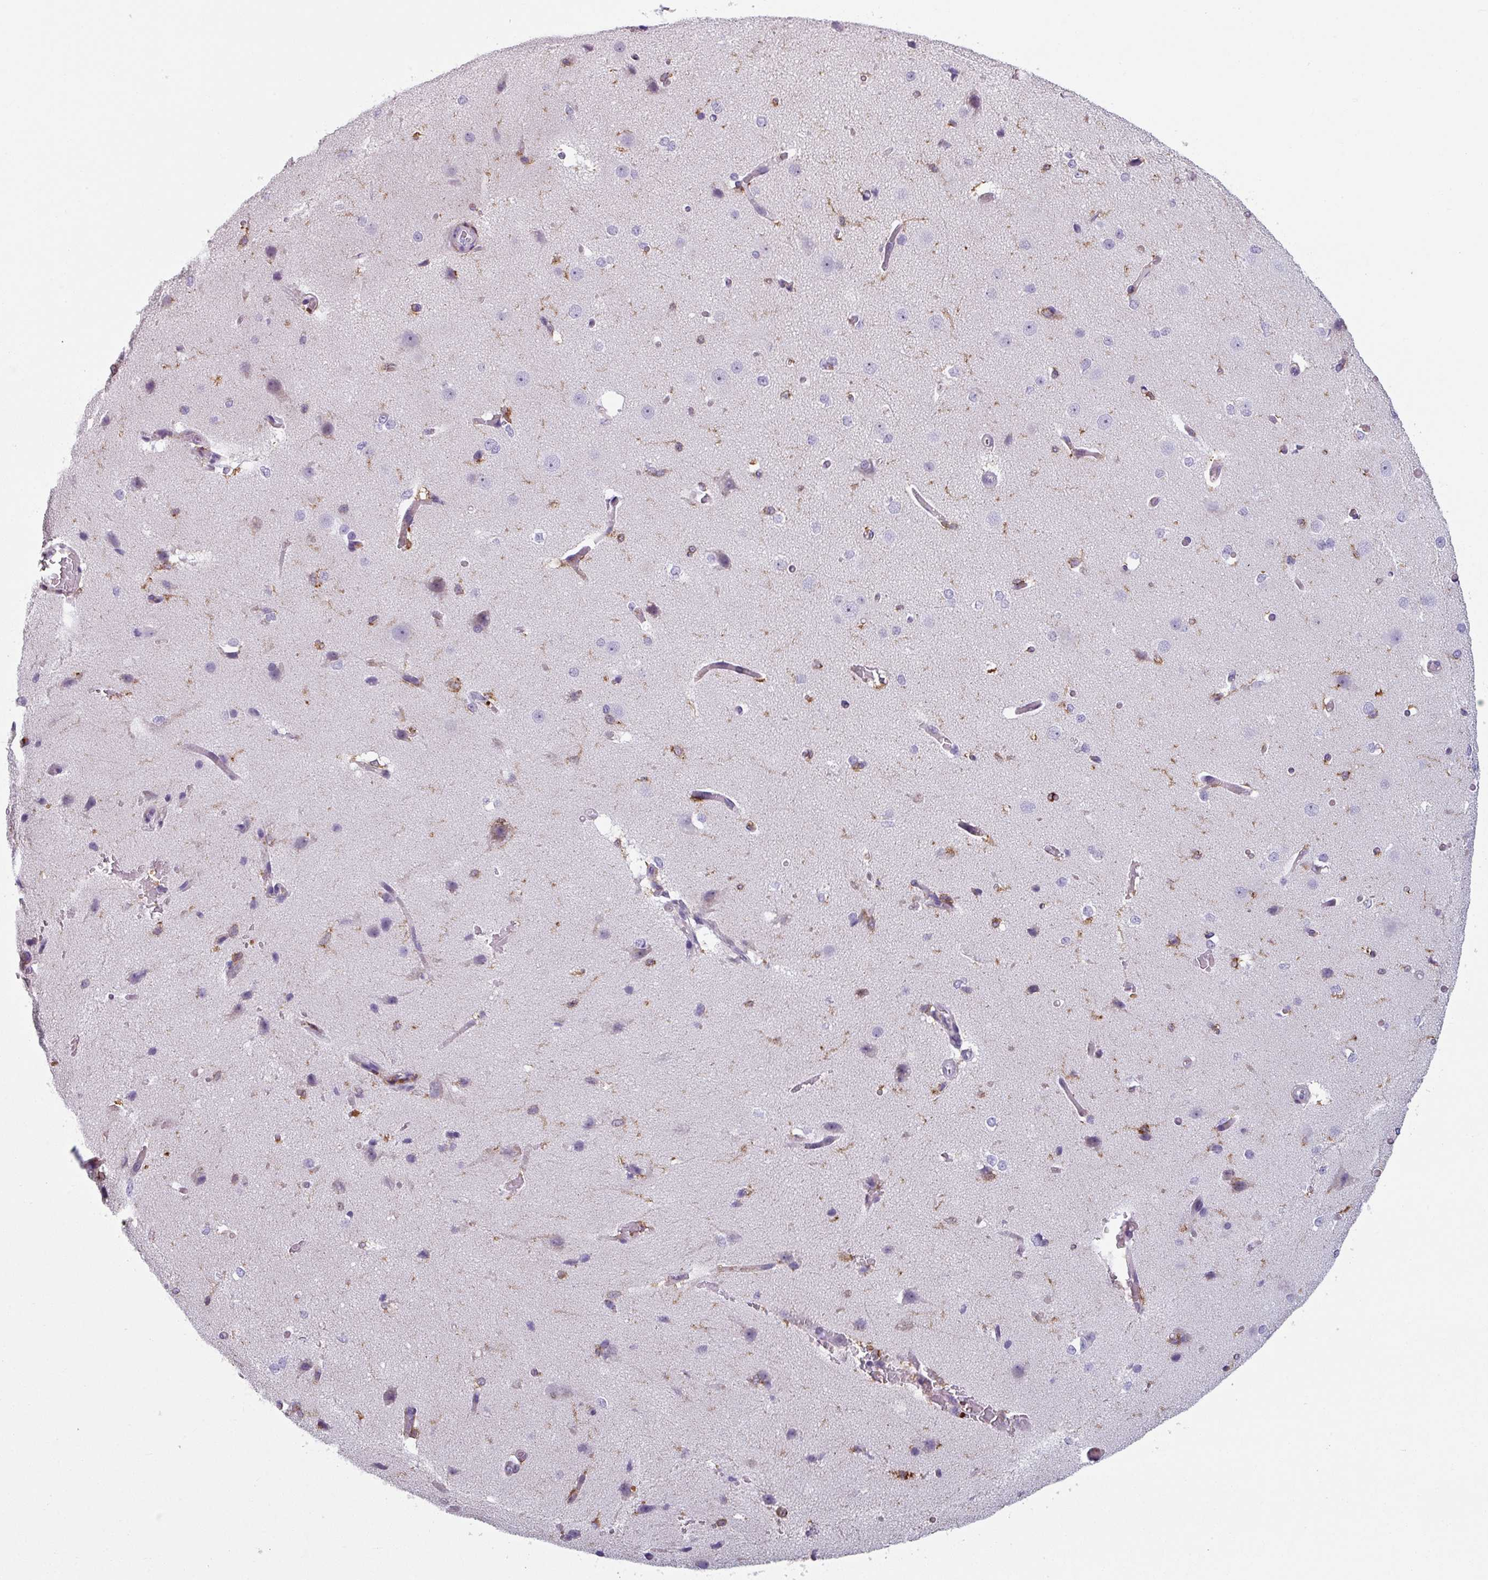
{"staining": {"intensity": "negative", "quantity": "none", "location": "none"}, "tissue": "cerebral cortex", "cell_type": "Endothelial cells", "image_type": "normal", "snomed": [{"axis": "morphology", "description": "Normal tissue, NOS"}, {"axis": "morphology", "description": "Inflammation, NOS"}, {"axis": "topography", "description": "Cerebral cortex"}], "caption": "Human cerebral cortex stained for a protein using immunohistochemistry exhibits no staining in endothelial cells.", "gene": "EXOSC5", "patient": {"sex": "male", "age": 6}}